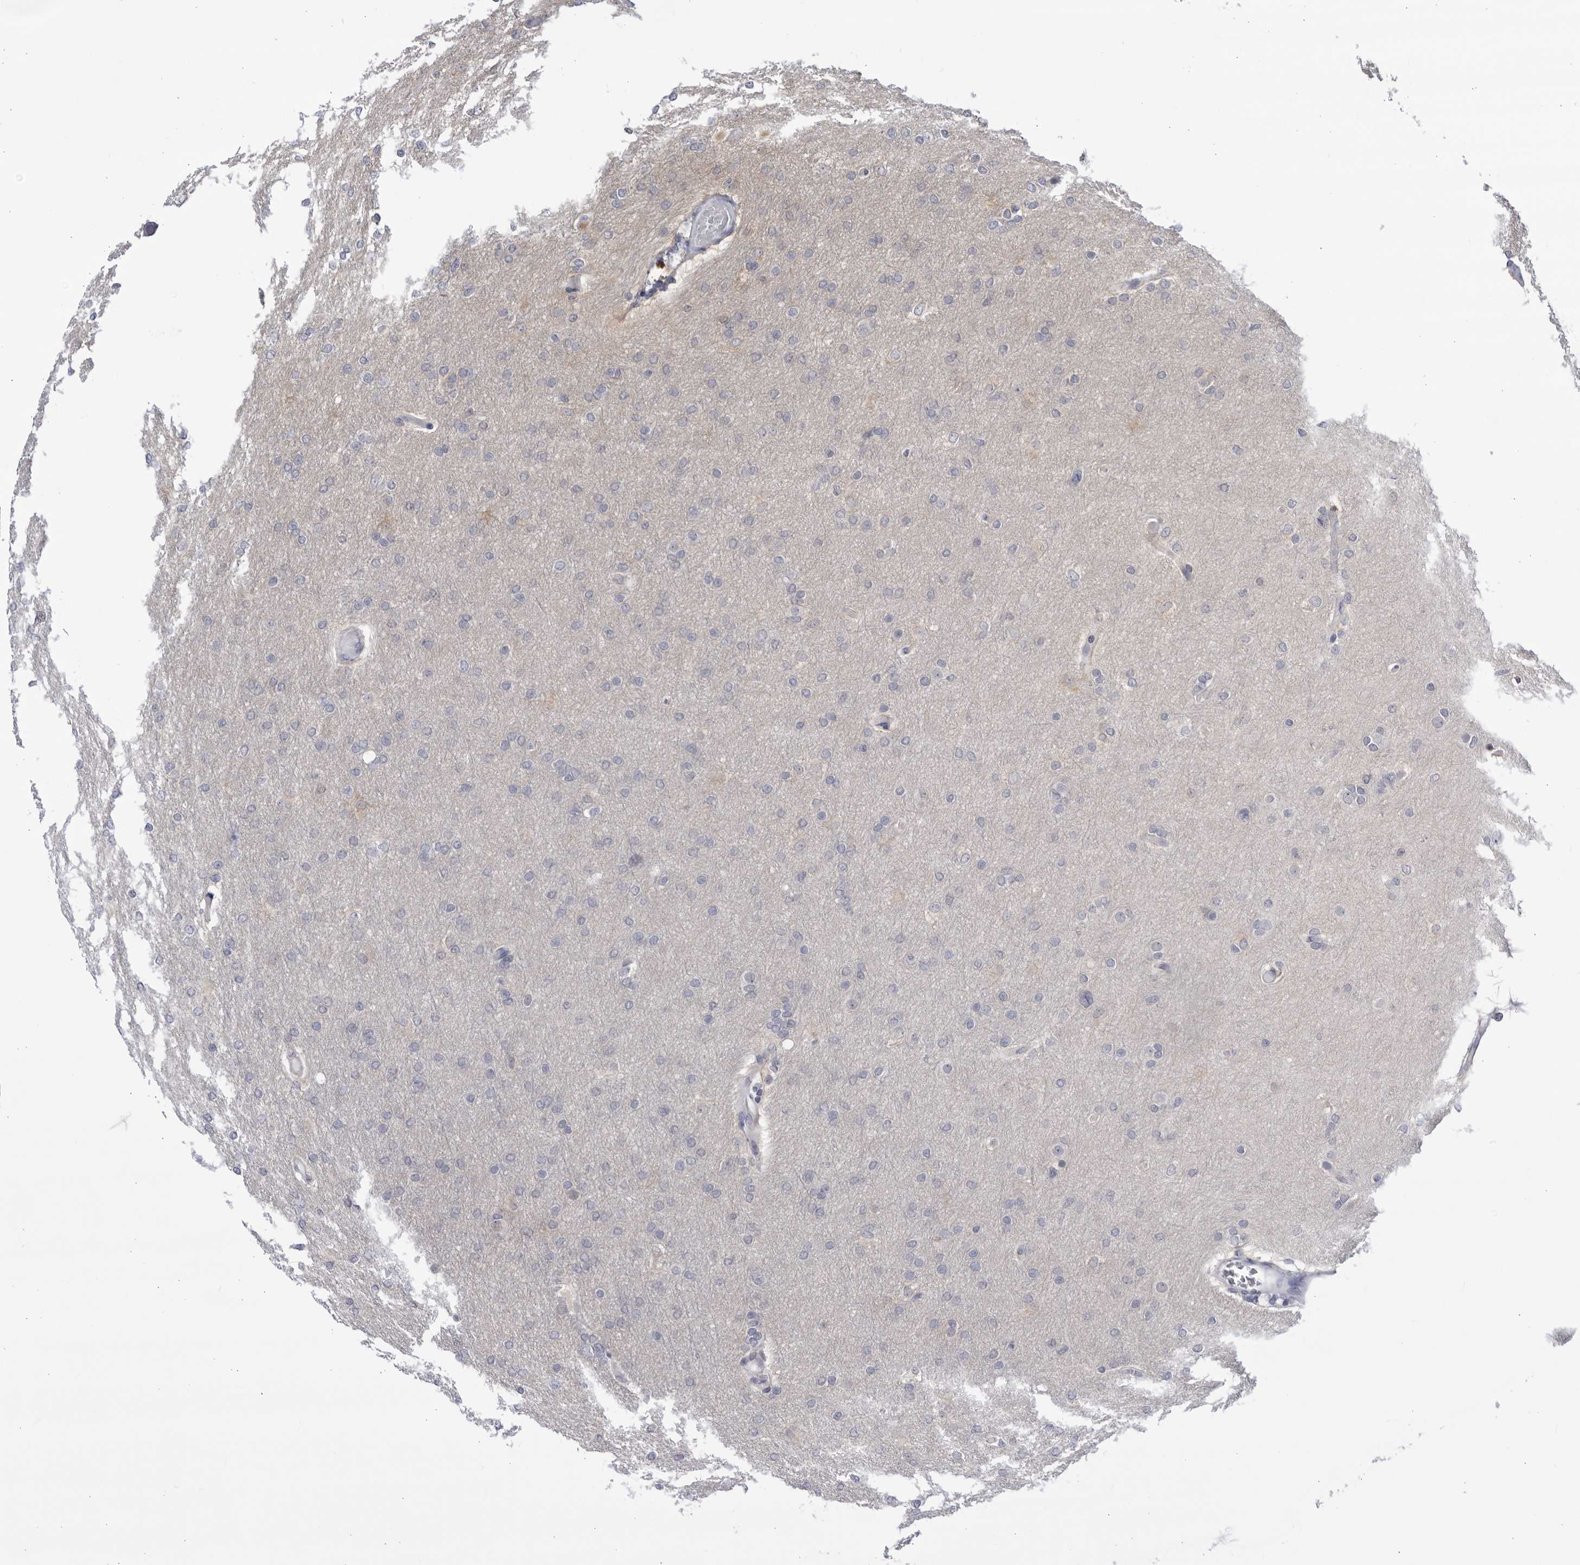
{"staining": {"intensity": "negative", "quantity": "none", "location": "none"}, "tissue": "glioma", "cell_type": "Tumor cells", "image_type": "cancer", "snomed": [{"axis": "morphology", "description": "Glioma, malignant, High grade"}, {"axis": "topography", "description": "Cerebral cortex"}], "caption": "Tumor cells are negative for brown protein staining in malignant glioma (high-grade).", "gene": "CCDC181", "patient": {"sex": "female", "age": 36}}